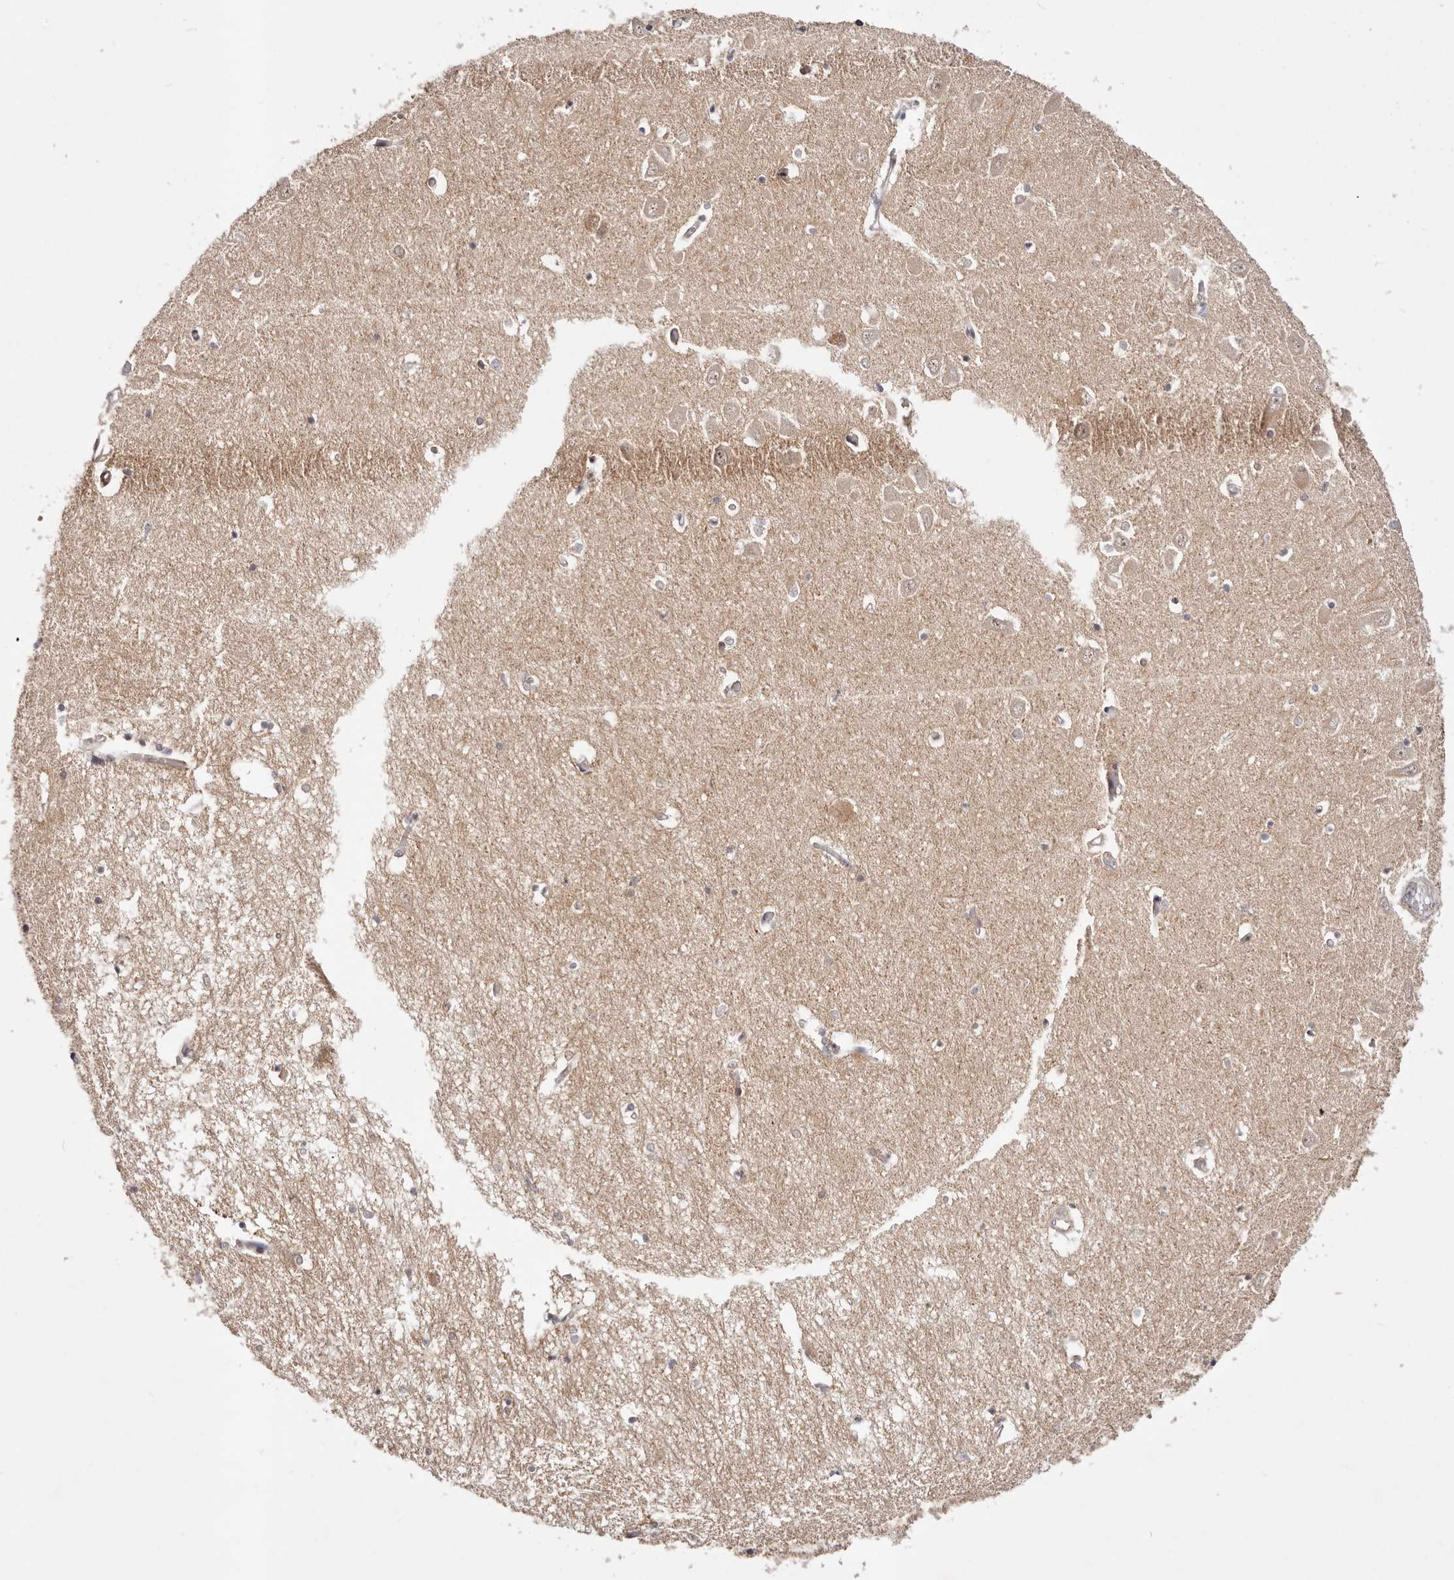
{"staining": {"intensity": "weak", "quantity": "<25%", "location": "cytoplasmic/membranous,nuclear"}, "tissue": "hippocampus", "cell_type": "Glial cells", "image_type": "normal", "snomed": [{"axis": "morphology", "description": "Normal tissue, NOS"}, {"axis": "topography", "description": "Hippocampus"}], "caption": "DAB (3,3'-diaminobenzidine) immunohistochemical staining of unremarkable hippocampus displays no significant expression in glial cells.", "gene": "WRN", "patient": {"sex": "male", "age": 70}}